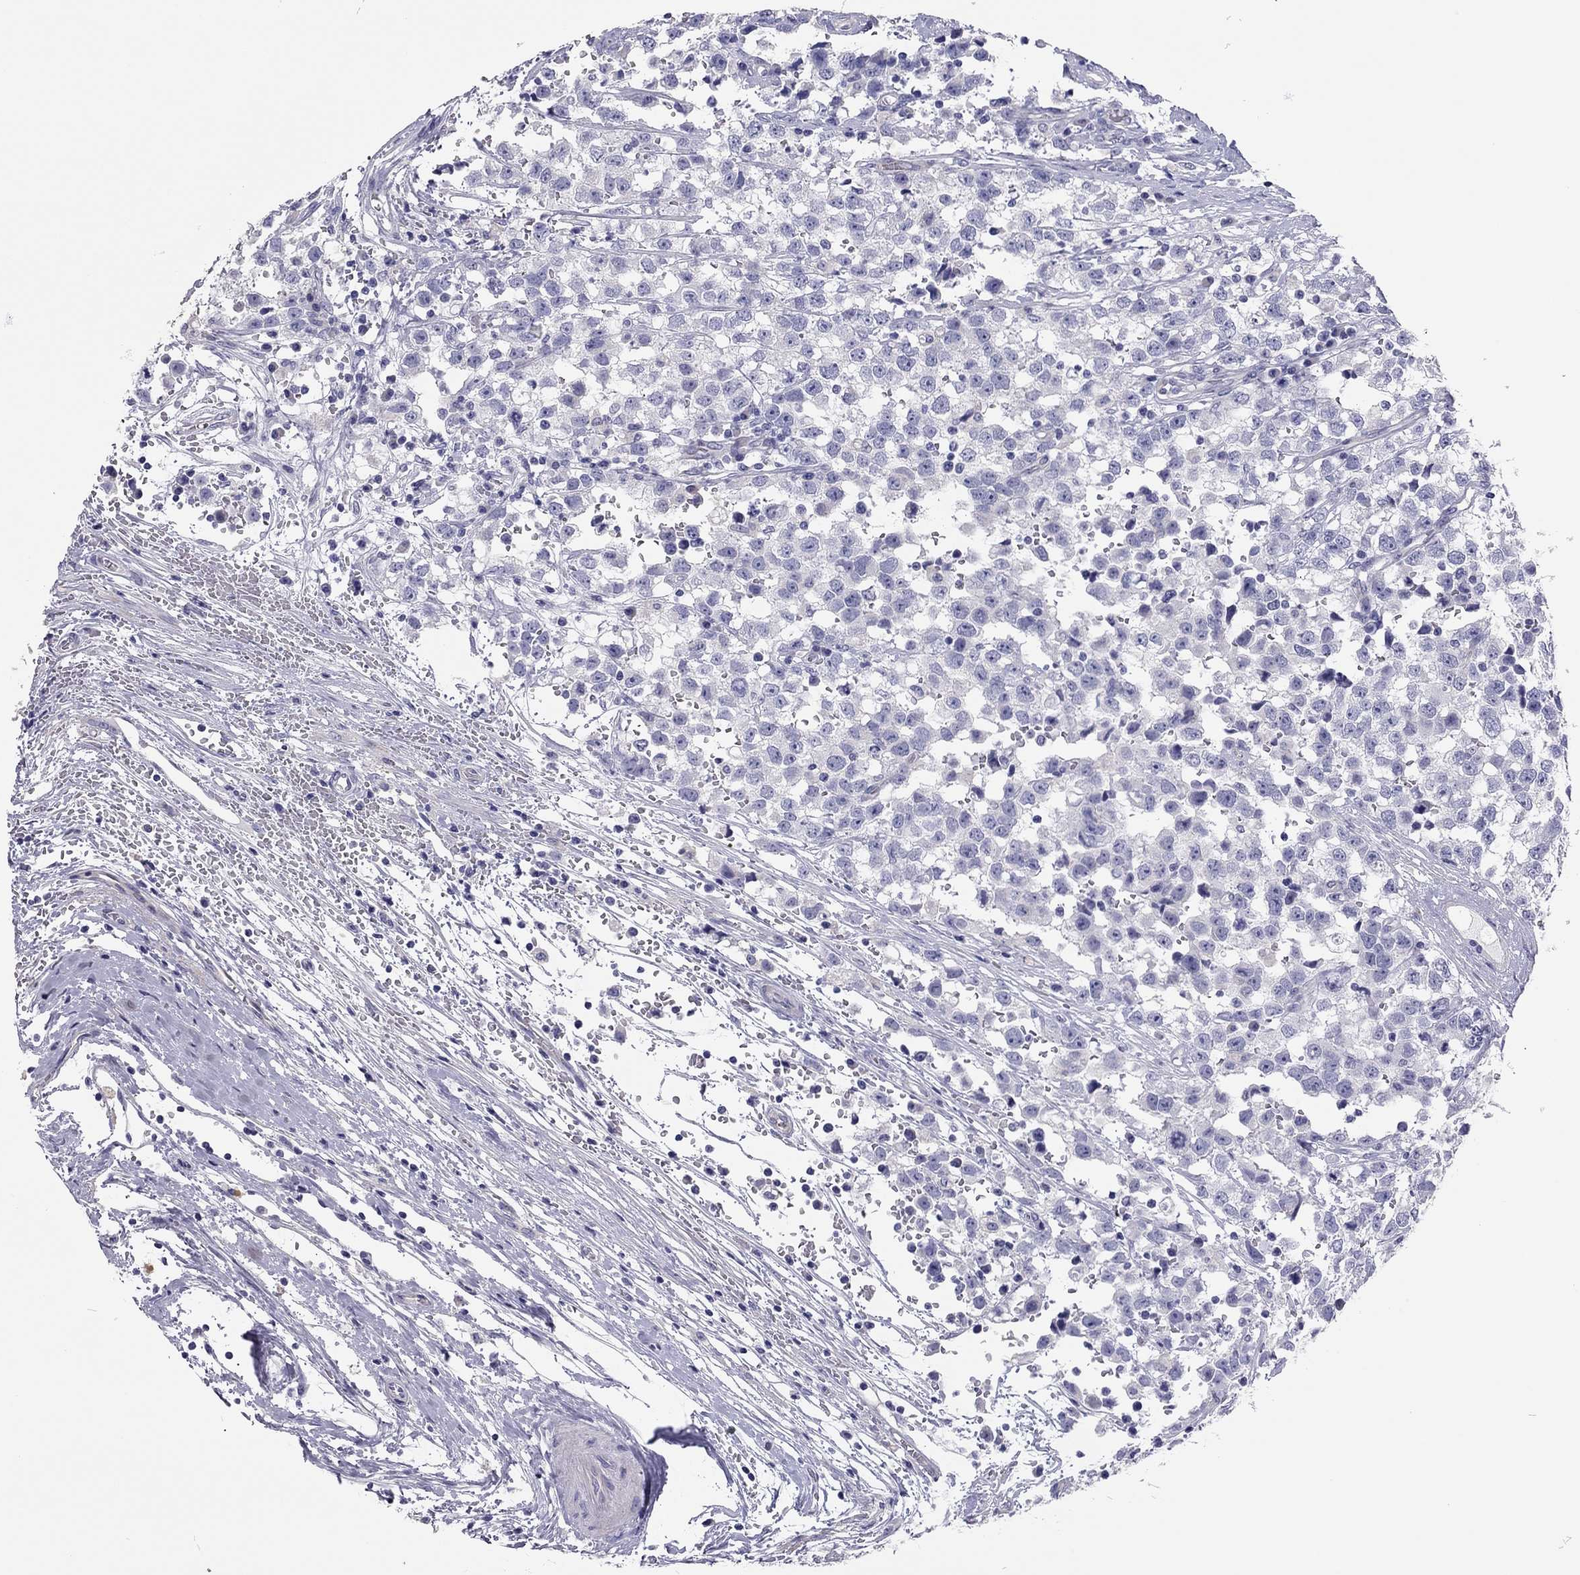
{"staining": {"intensity": "negative", "quantity": "none", "location": "none"}, "tissue": "testis cancer", "cell_type": "Tumor cells", "image_type": "cancer", "snomed": [{"axis": "morphology", "description": "Seminoma, NOS"}, {"axis": "topography", "description": "Testis"}], "caption": "A high-resolution histopathology image shows IHC staining of testis cancer, which reveals no significant expression in tumor cells. The staining was performed using DAB to visualize the protein expression in brown, while the nuclei were stained in blue with hematoxylin (Magnification: 20x).", "gene": "SCARB1", "patient": {"sex": "male", "age": 34}}